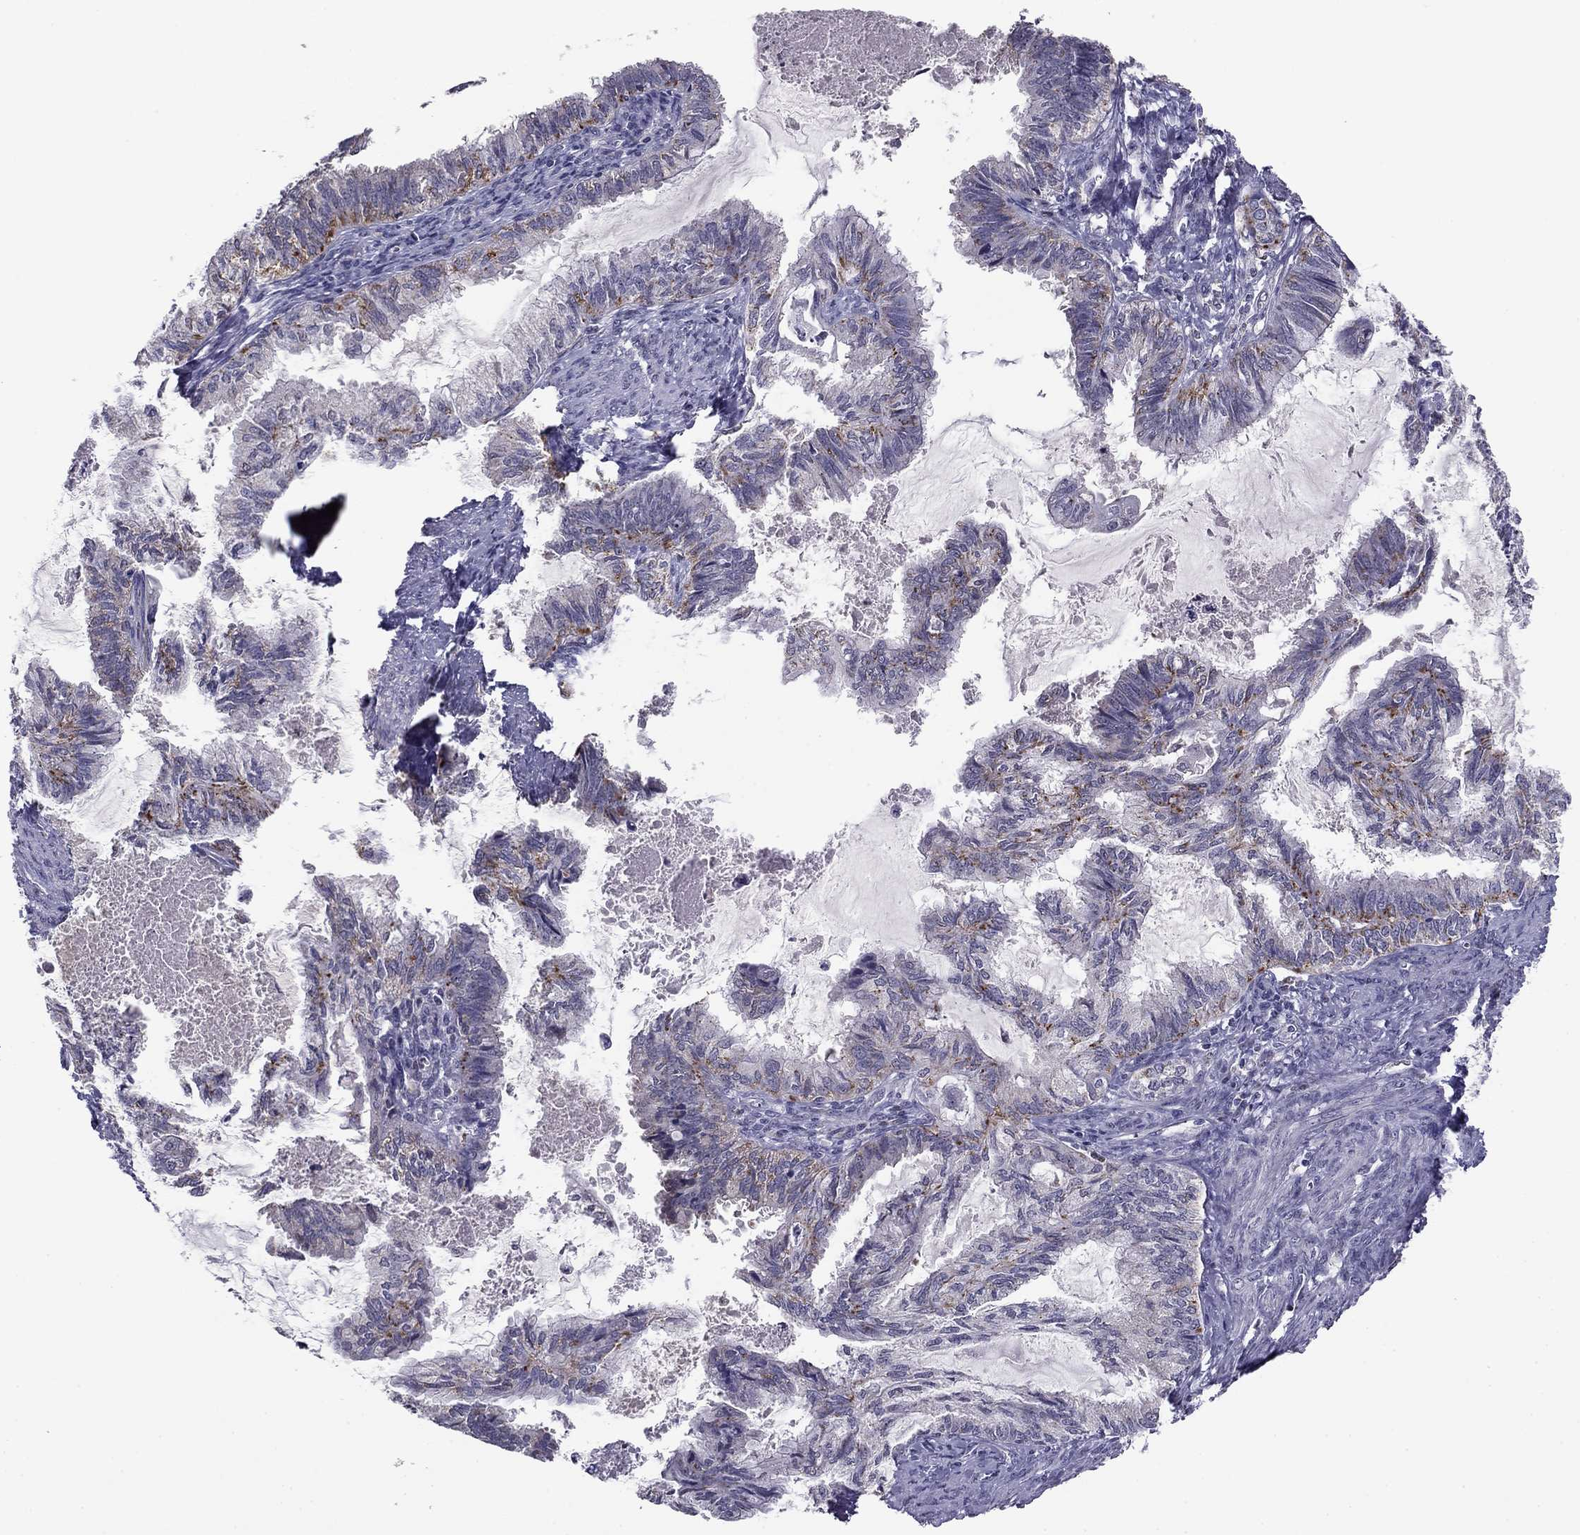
{"staining": {"intensity": "negative", "quantity": "none", "location": "none"}, "tissue": "endometrial cancer", "cell_type": "Tumor cells", "image_type": "cancer", "snomed": [{"axis": "morphology", "description": "Adenocarcinoma, NOS"}, {"axis": "topography", "description": "Endometrium"}], "caption": "Adenocarcinoma (endometrial) was stained to show a protein in brown. There is no significant staining in tumor cells.", "gene": "HCN1", "patient": {"sex": "female", "age": 86}}